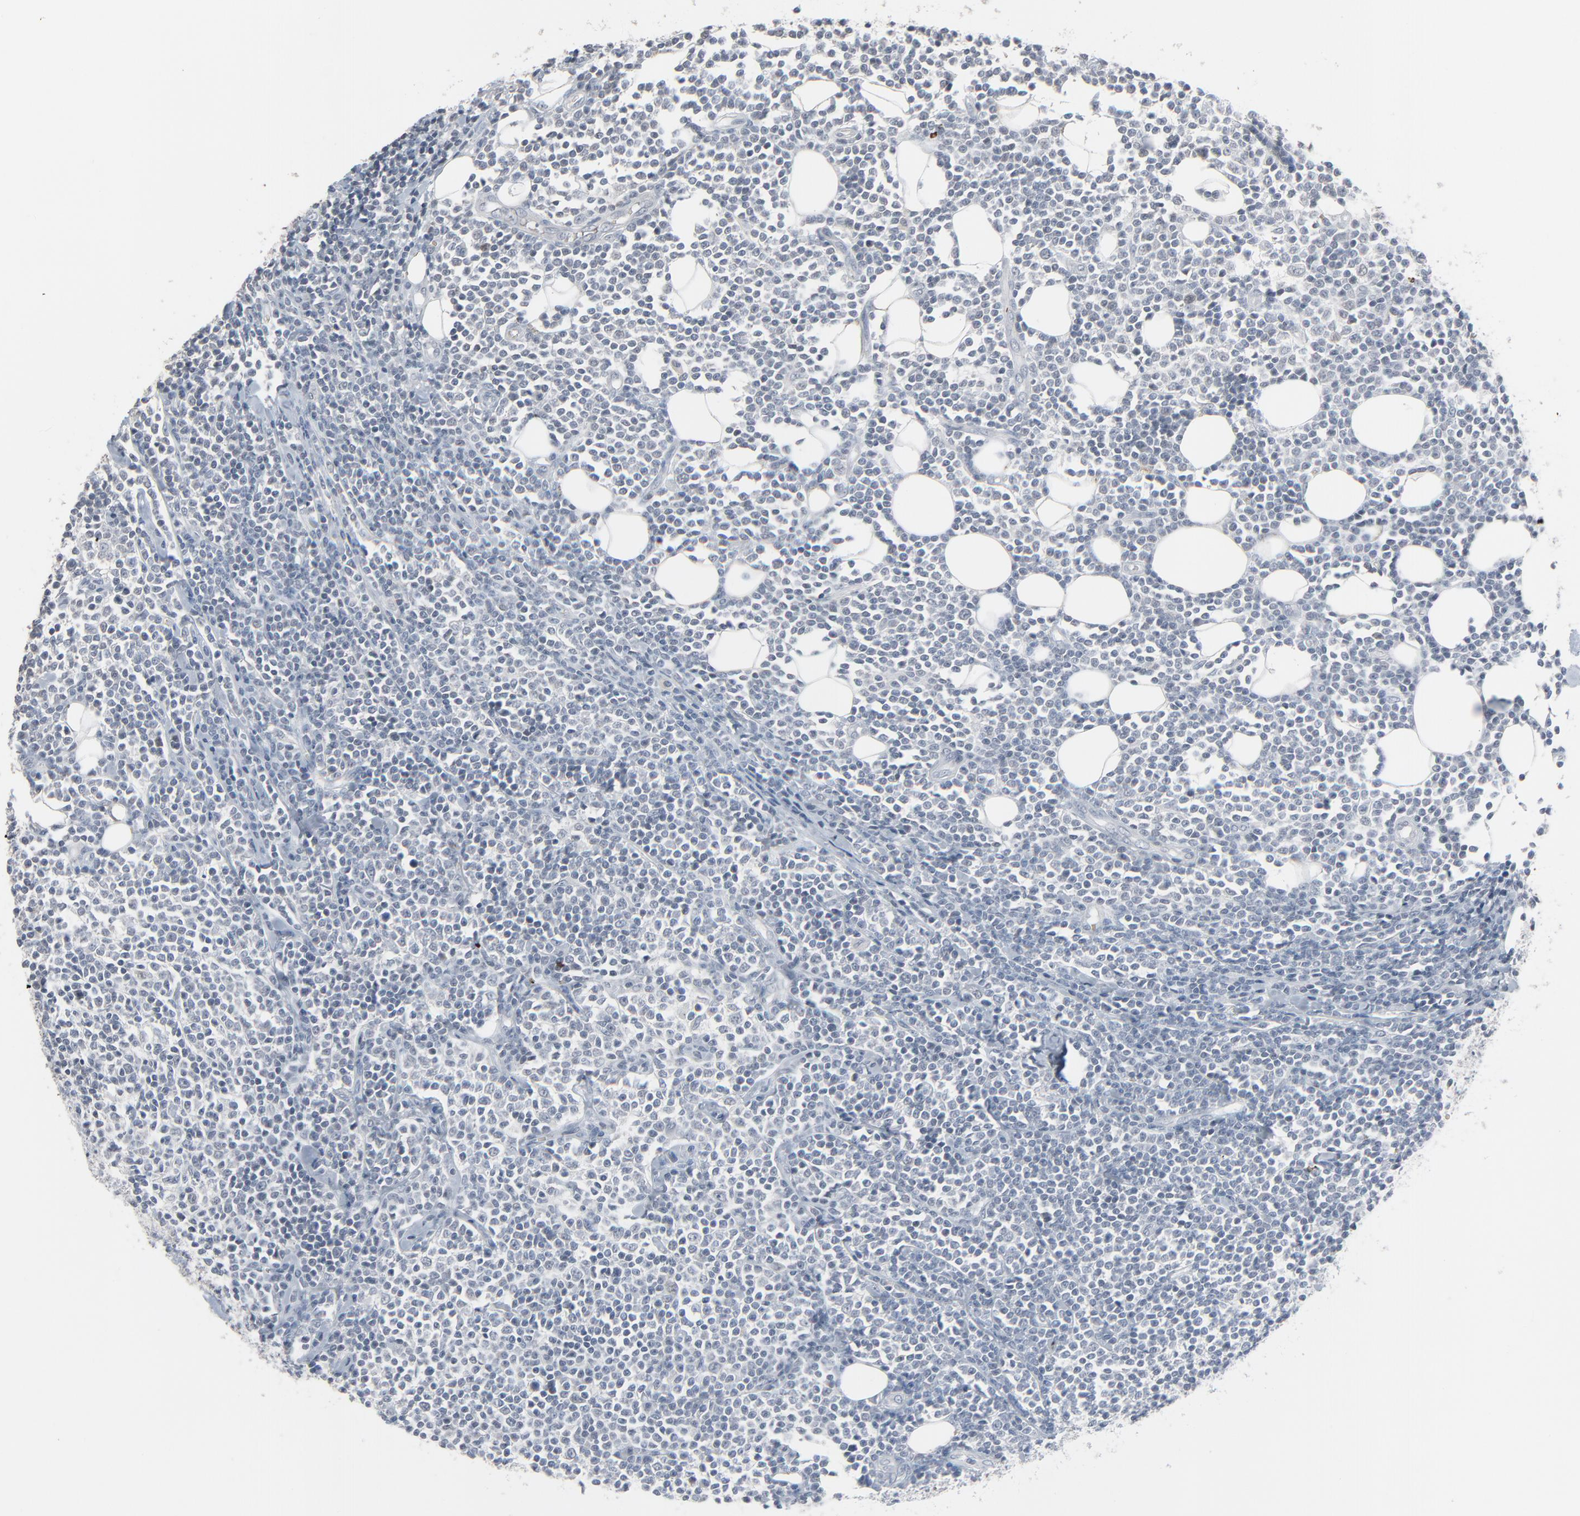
{"staining": {"intensity": "negative", "quantity": "none", "location": "none"}, "tissue": "lymphoma", "cell_type": "Tumor cells", "image_type": "cancer", "snomed": [{"axis": "morphology", "description": "Malignant lymphoma, non-Hodgkin's type, Low grade"}, {"axis": "topography", "description": "Soft tissue"}], "caption": "This photomicrograph is of lymphoma stained with IHC to label a protein in brown with the nuclei are counter-stained blue. There is no staining in tumor cells.", "gene": "SAGE1", "patient": {"sex": "male", "age": 92}}